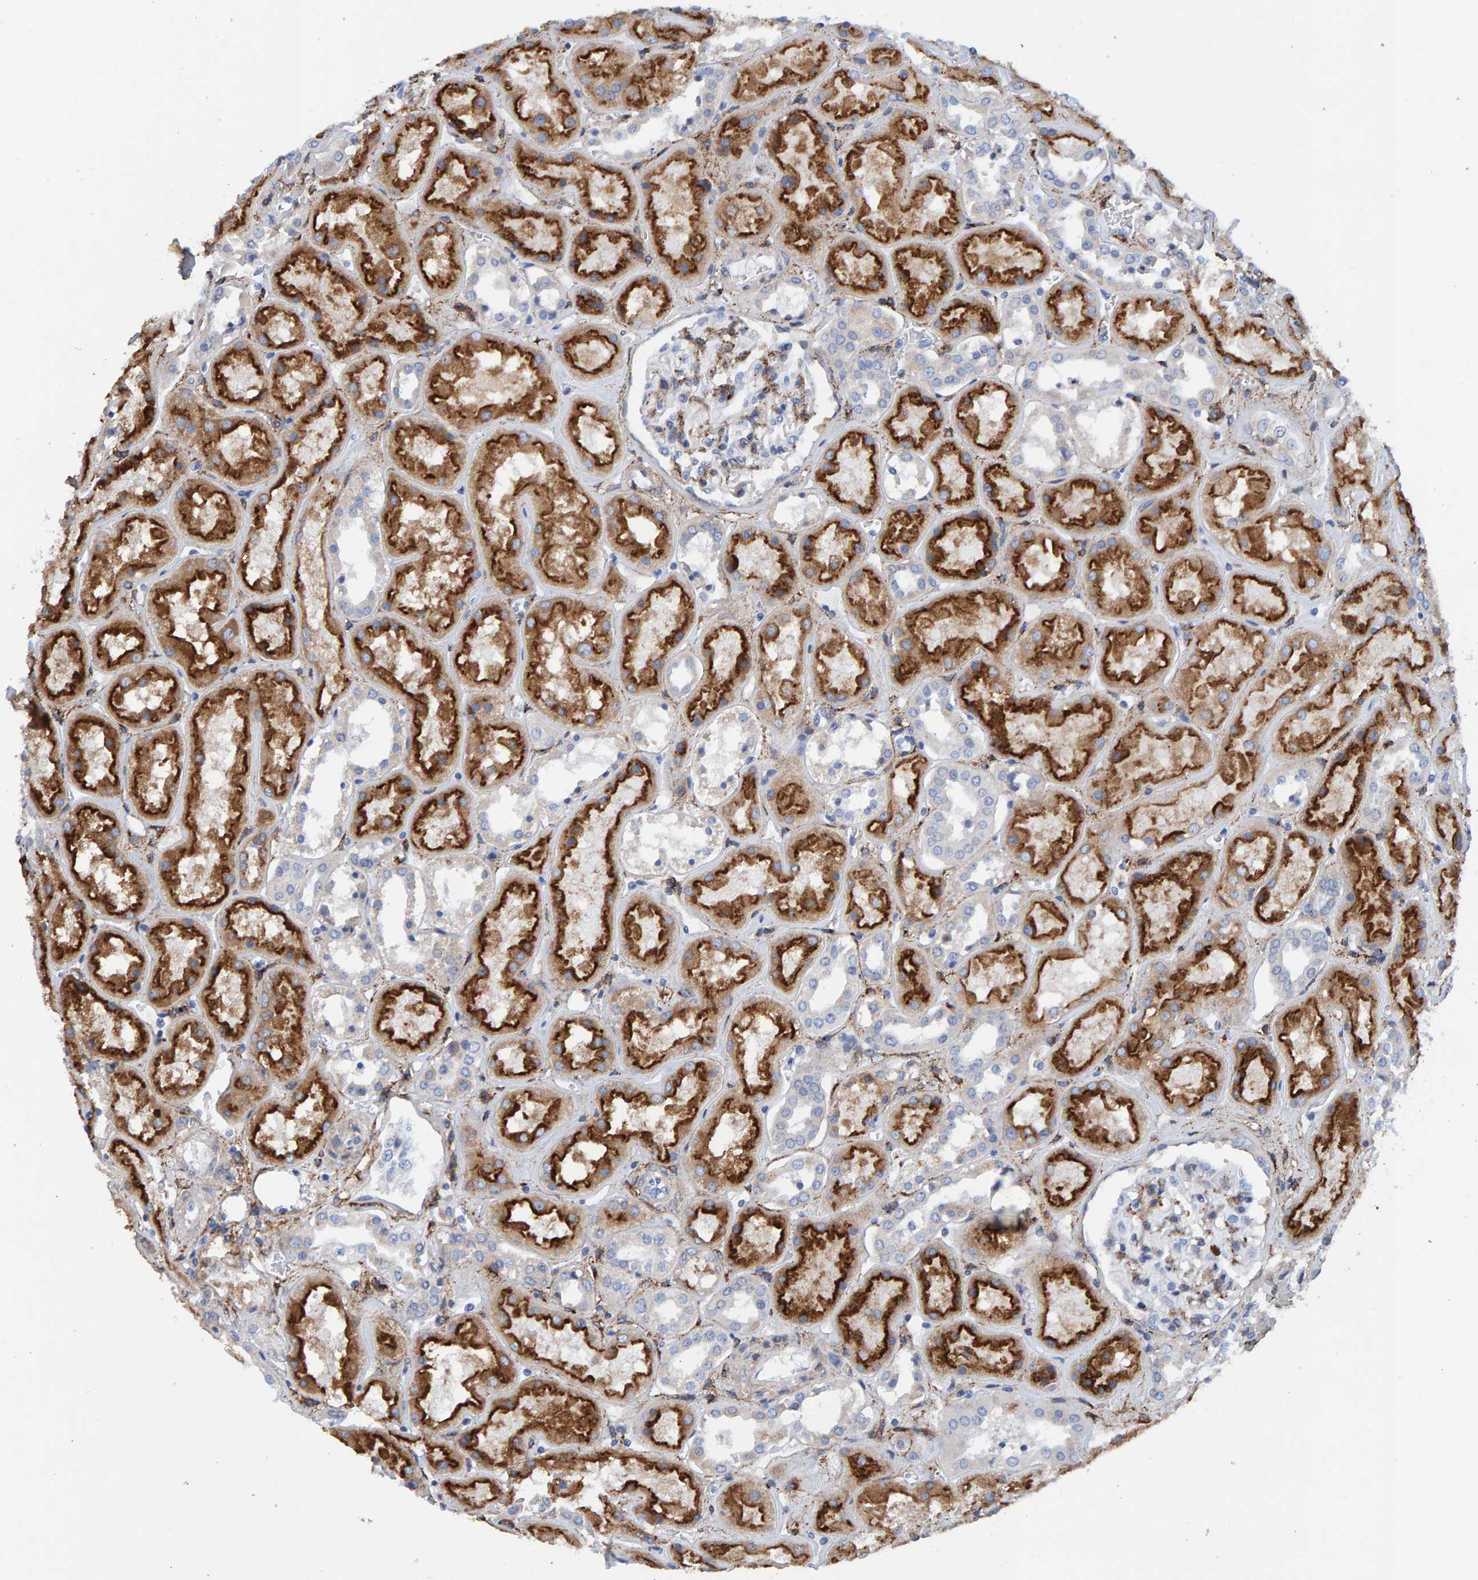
{"staining": {"intensity": "weak", "quantity": "<25%", "location": "cytoplasmic/membranous"}, "tissue": "kidney", "cell_type": "Cells in glomeruli", "image_type": "normal", "snomed": [{"axis": "morphology", "description": "Normal tissue, NOS"}, {"axis": "topography", "description": "Kidney"}], "caption": "DAB (3,3'-diaminobenzidine) immunohistochemical staining of normal human kidney exhibits no significant positivity in cells in glomeruli. Brightfield microscopy of immunohistochemistry (IHC) stained with DAB (3,3'-diaminobenzidine) (brown) and hematoxylin (blue), captured at high magnification.", "gene": "LRP1", "patient": {"sex": "male", "age": 70}}